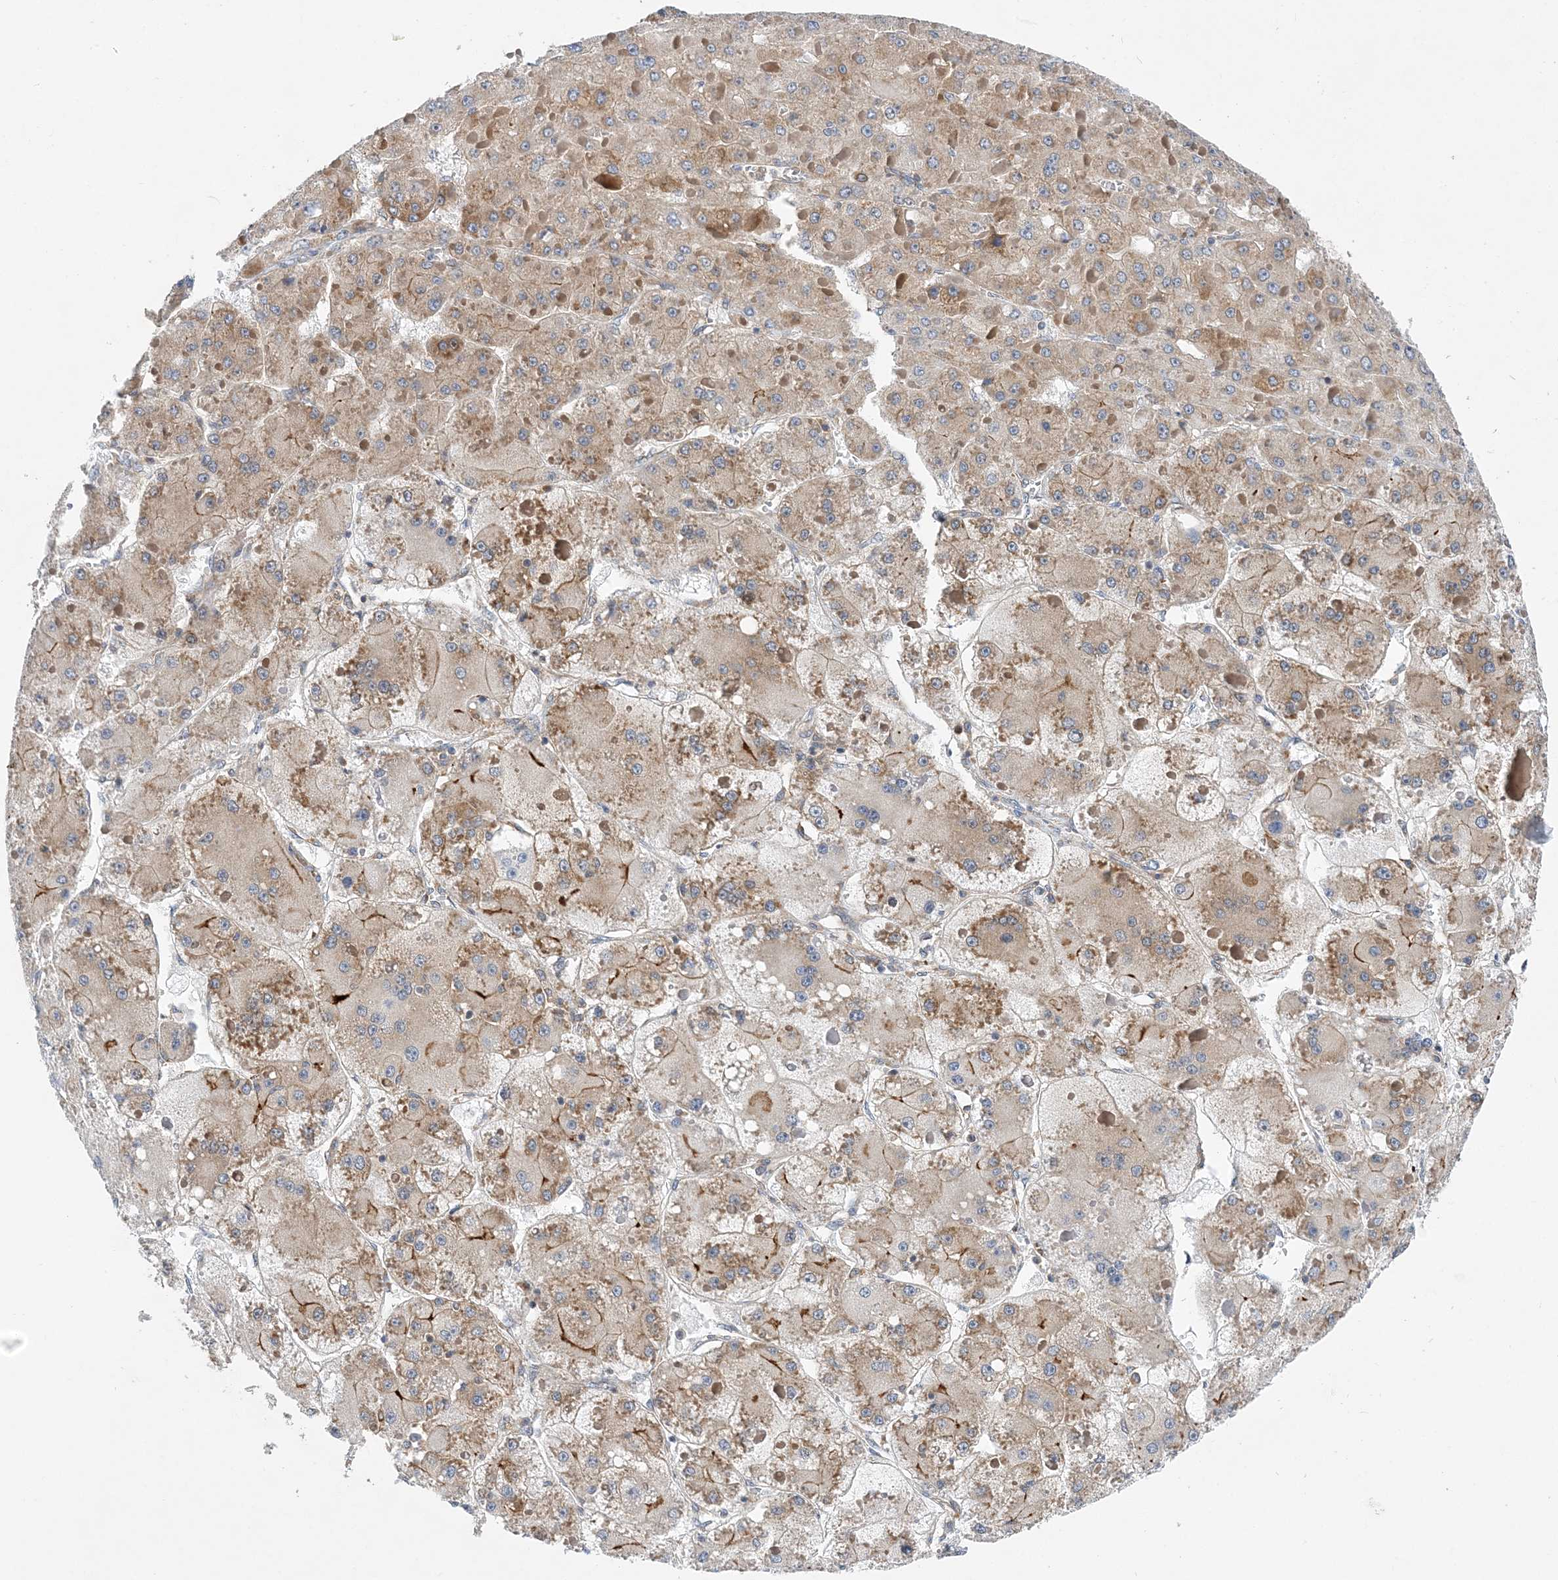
{"staining": {"intensity": "moderate", "quantity": "25%-75%", "location": "cytoplasmic/membranous"}, "tissue": "liver cancer", "cell_type": "Tumor cells", "image_type": "cancer", "snomed": [{"axis": "morphology", "description": "Carcinoma, Hepatocellular, NOS"}, {"axis": "topography", "description": "Liver"}], "caption": "Human hepatocellular carcinoma (liver) stained for a protein (brown) reveals moderate cytoplasmic/membranous positive staining in approximately 25%-75% of tumor cells.", "gene": "LARP4B", "patient": {"sex": "female", "age": 73}}